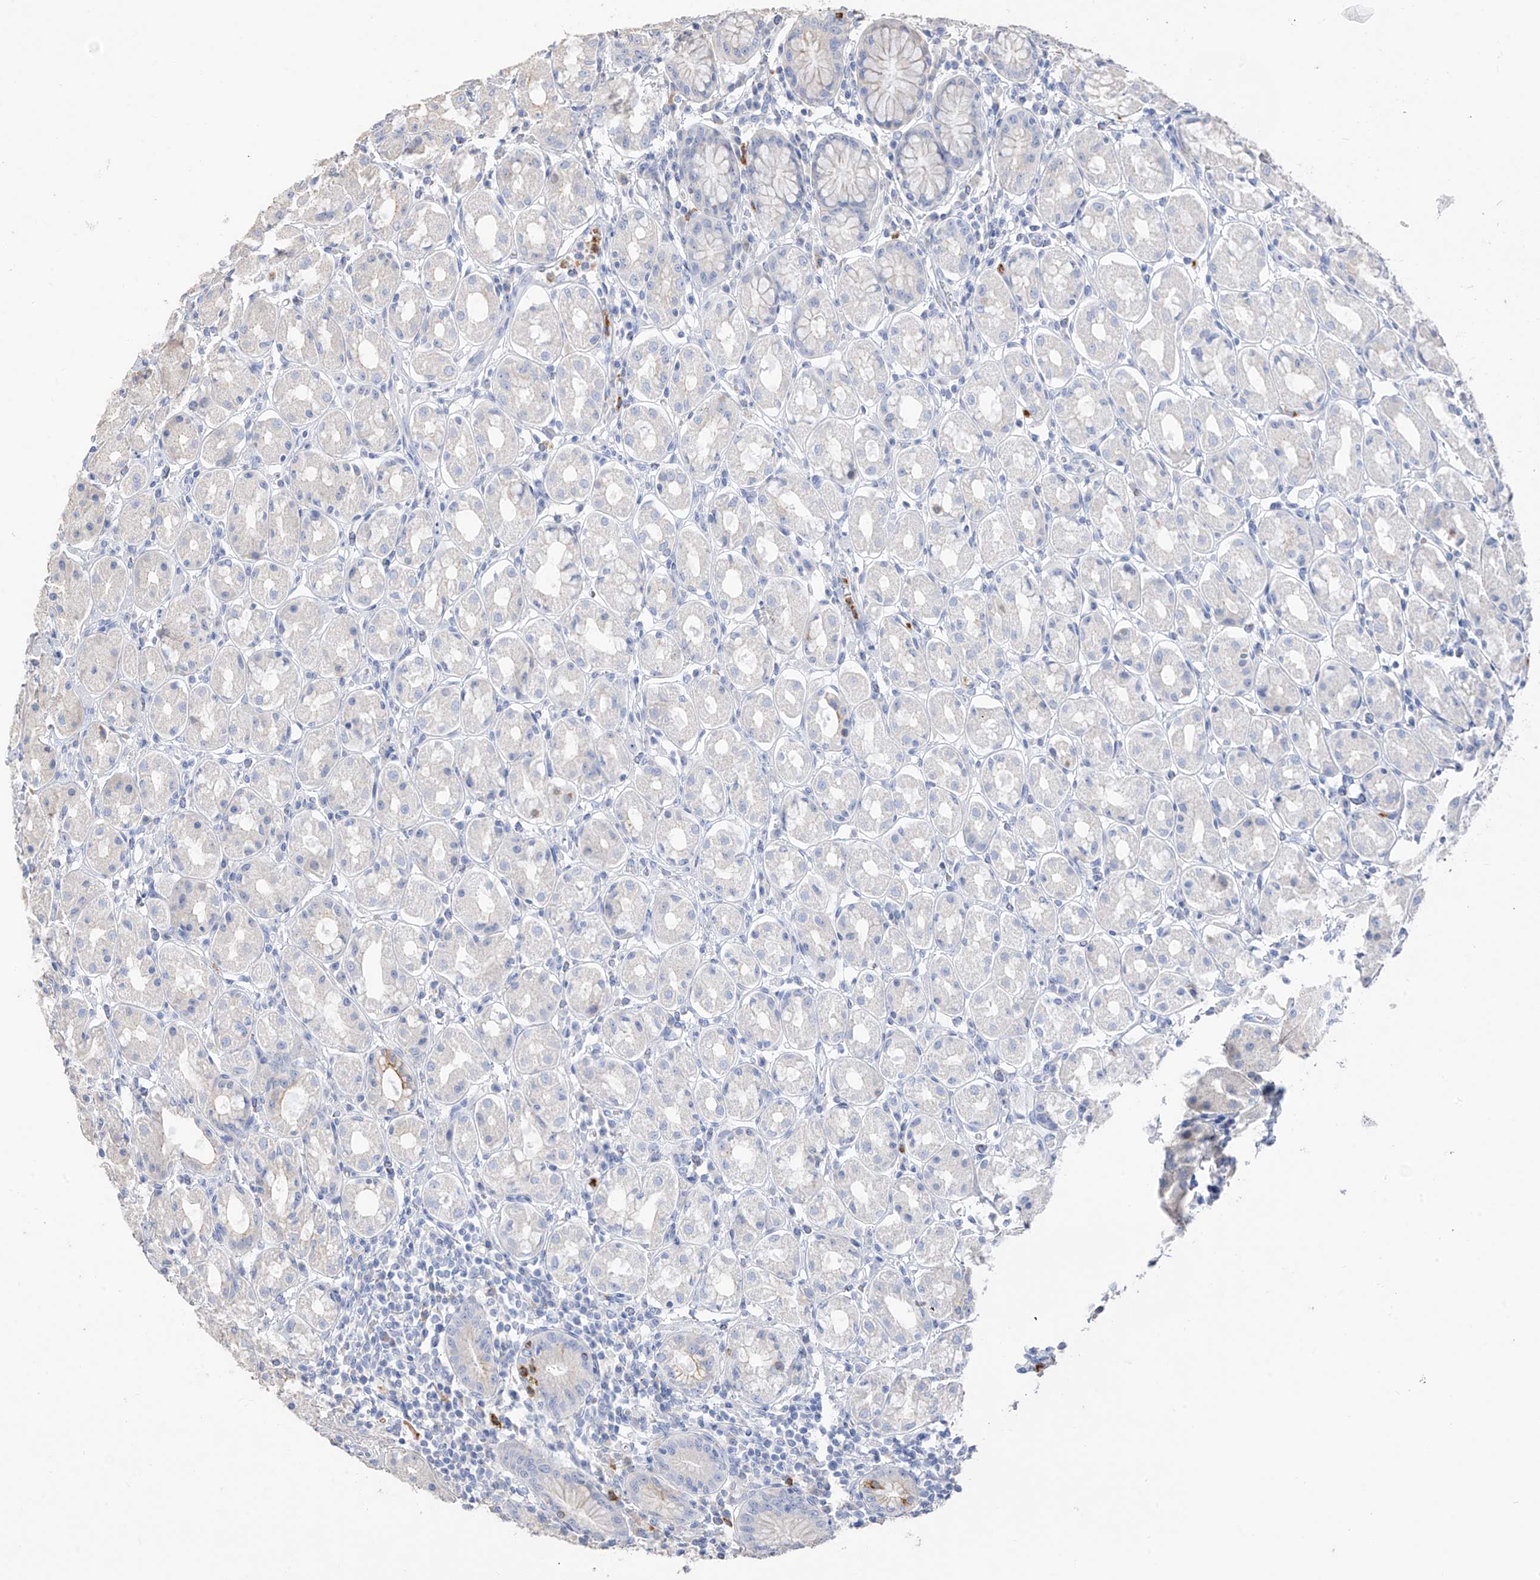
{"staining": {"intensity": "negative", "quantity": "none", "location": "none"}, "tissue": "stomach", "cell_type": "Glandular cells", "image_type": "normal", "snomed": [{"axis": "morphology", "description": "Normal tissue, NOS"}, {"axis": "topography", "description": "Stomach"}, {"axis": "topography", "description": "Stomach, lower"}], "caption": "This is a histopathology image of immunohistochemistry (IHC) staining of benign stomach, which shows no expression in glandular cells.", "gene": "PAFAH1B3", "patient": {"sex": "female", "age": 56}}